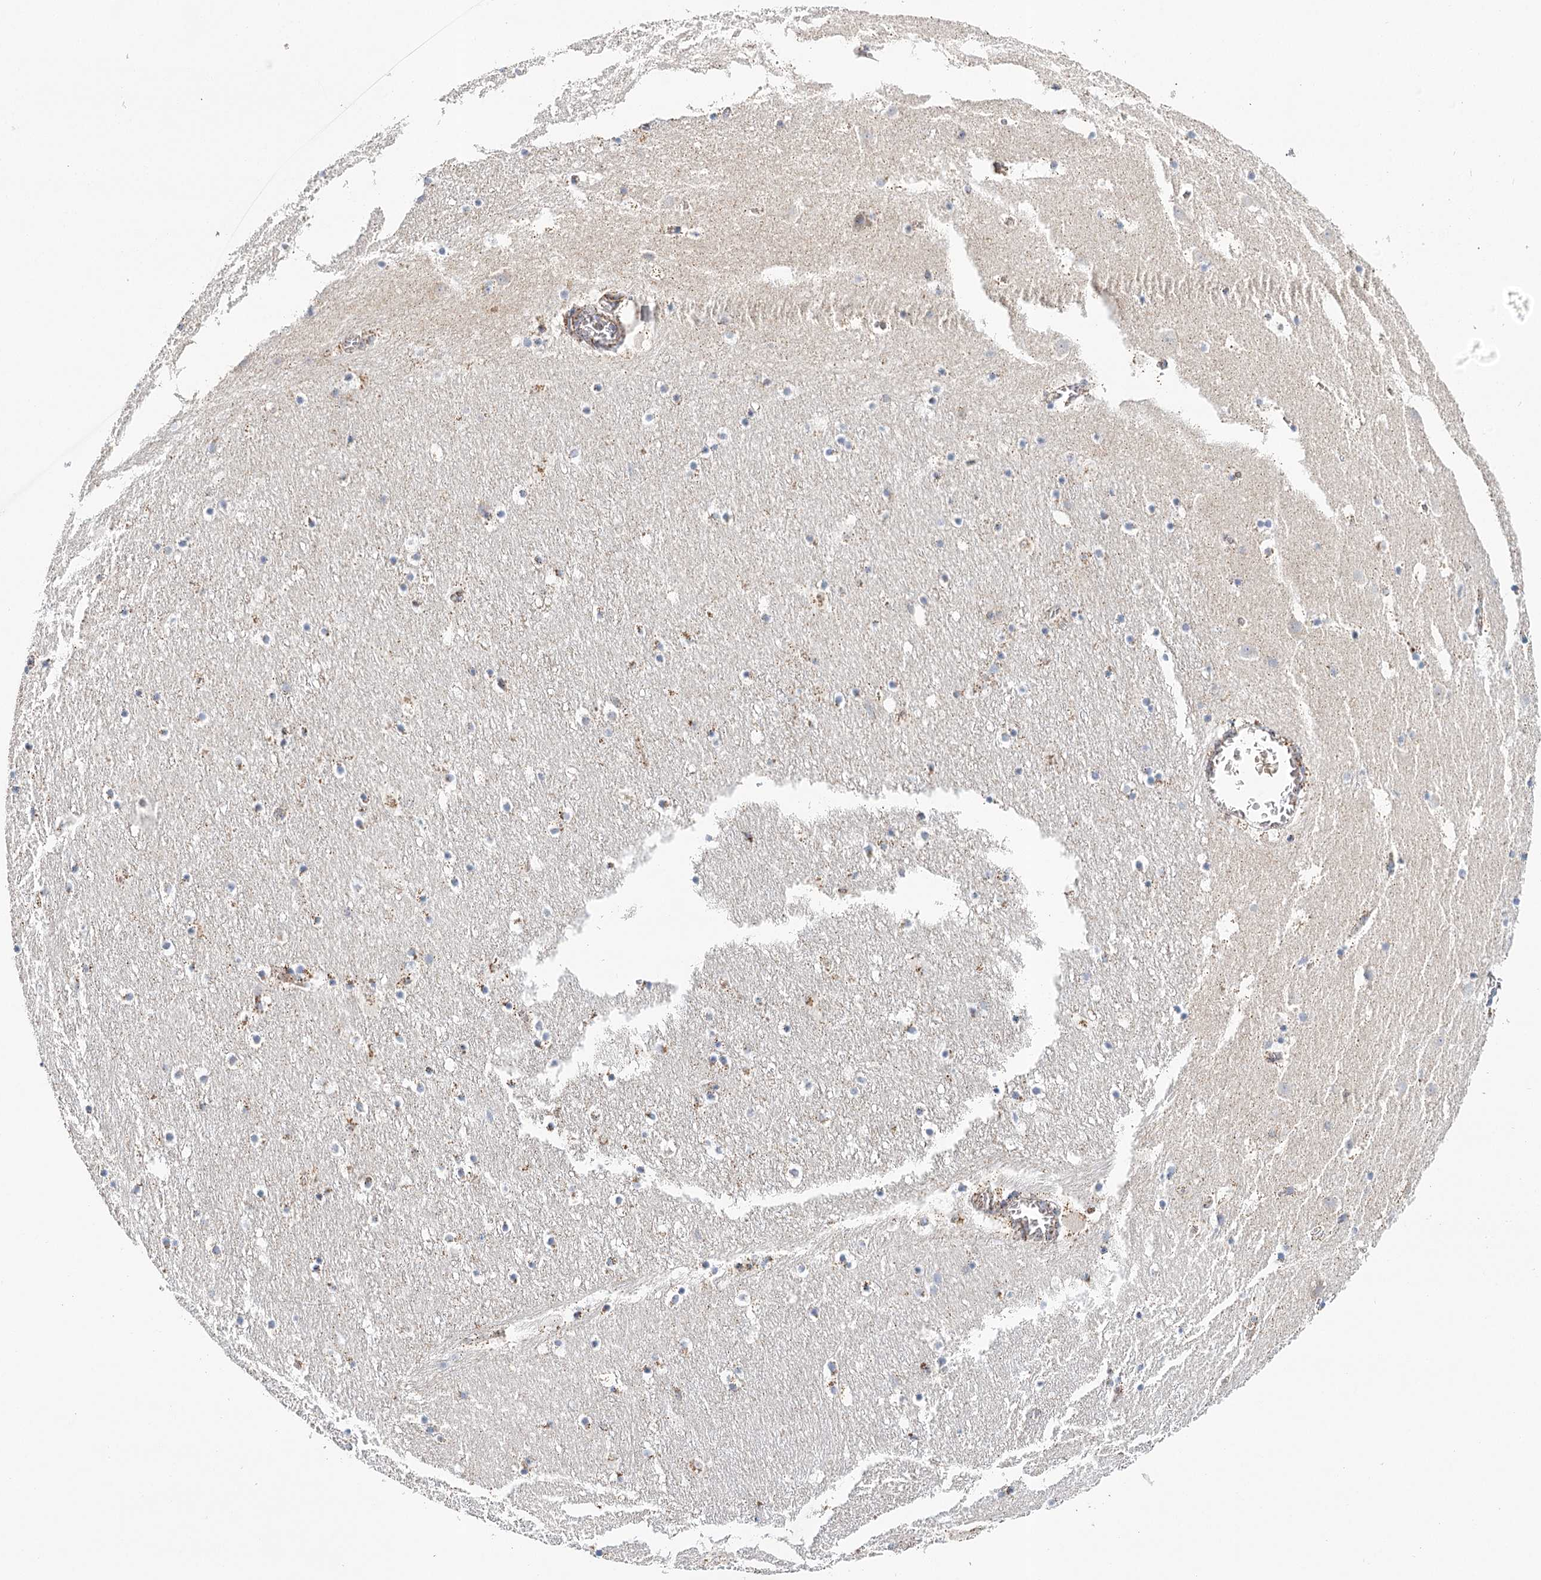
{"staining": {"intensity": "moderate", "quantity": "<25%", "location": "cytoplasmic/membranous"}, "tissue": "caudate", "cell_type": "Glial cells", "image_type": "normal", "snomed": [{"axis": "morphology", "description": "Normal tissue, NOS"}, {"axis": "topography", "description": "Lateral ventricle wall"}], "caption": "Caudate stained for a protein (brown) displays moderate cytoplasmic/membranous positive positivity in approximately <25% of glial cells.", "gene": "LSS", "patient": {"sex": "male", "age": 45}}